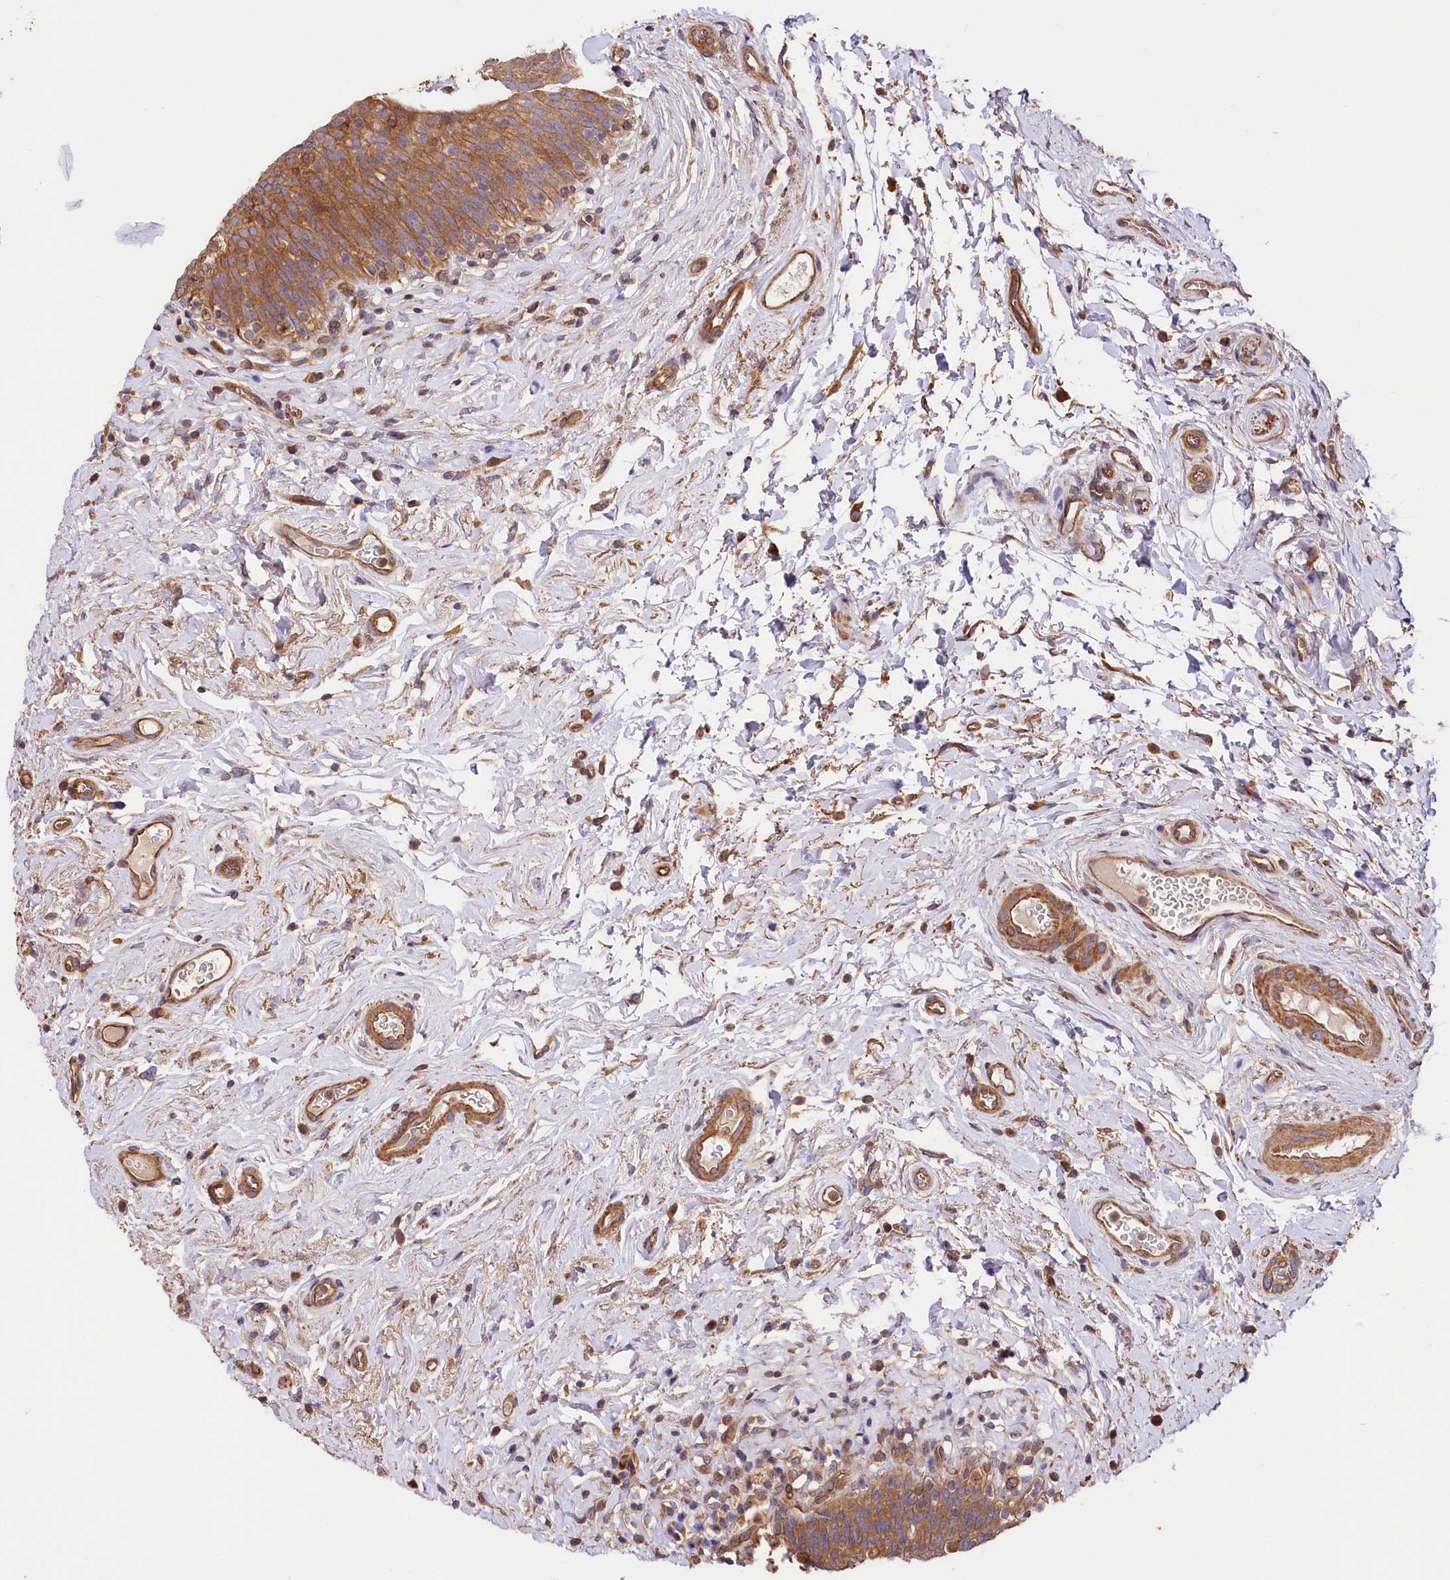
{"staining": {"intensity": "moderate", "quantity": ">75%", "location": "cytoplasmic/membranous"}, "tissue": "urinary bladder", "cell_type": "Urothelial cells", "image_type": "normal", "snomed": [{"axis": "morphology", "description": "Normal tissue, NOS"}, {"axis": "topography", "description": "Urinary bladder"}], "caption": "Protein expression analysis of benign urinary bladder reveals moderate cytoplasmic/membranous staining in approximately >75% of urothelial cells.", "gene": "CEP295", "patient": {"sex": "male", "age": 83}}